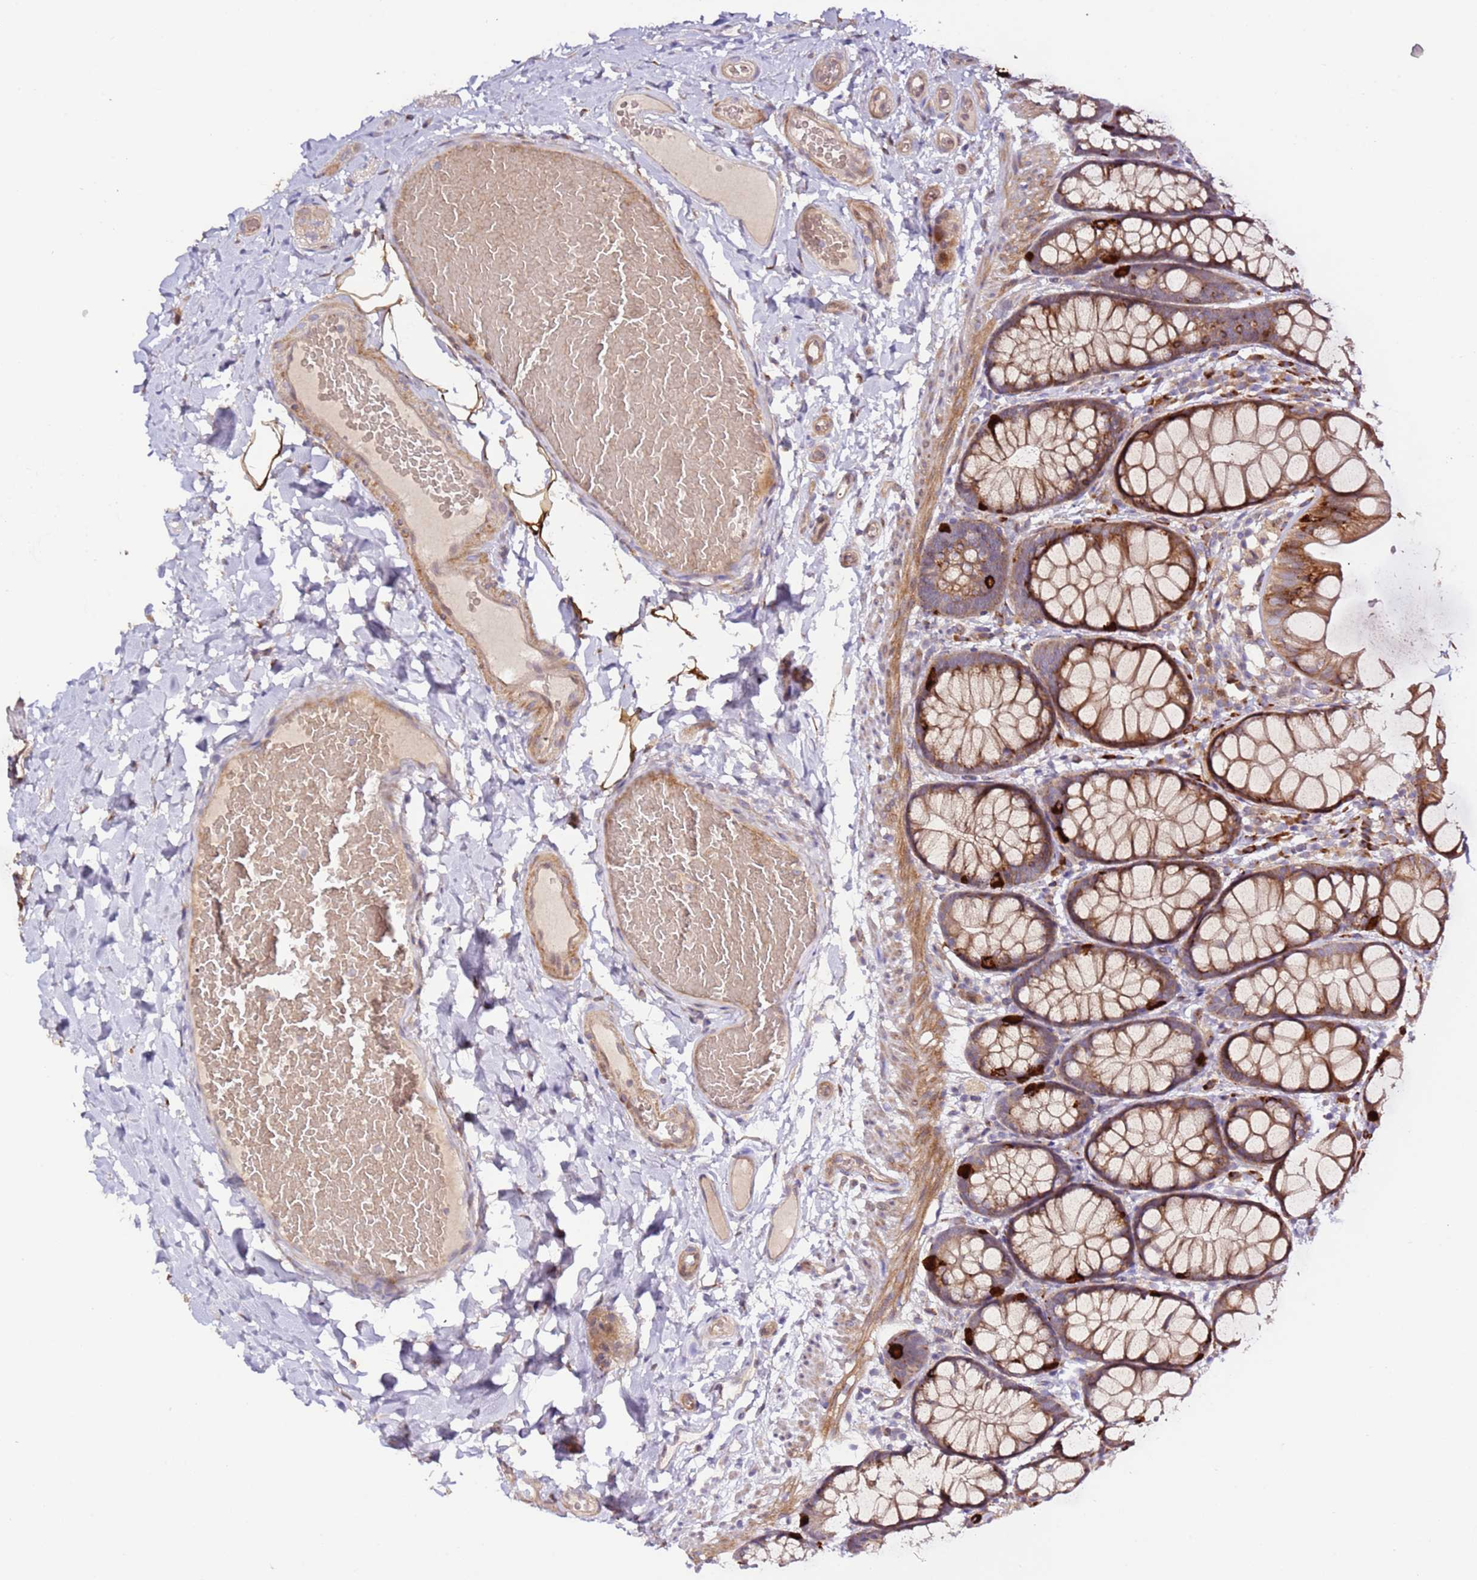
{"staining": {"intensity": "moderate", "quantity": ">75%", "location": "cytoplasmic/membranous"}, "tissue": "colon", "cell_type": "Endothelial cells", "image_type": "normal", "snomed": [{"axis": "morphology", "description": "Normal tissue, NOS"}, {"axis": "topography", "description": "Colon"}], "caption": "Colon stained with IHC reveals moderate cytoplasmic/membranous expression in approximately >75% of endothelial cells.", "gene": "HSD17B7", "patient": {"sex": "male", "age": 47}}